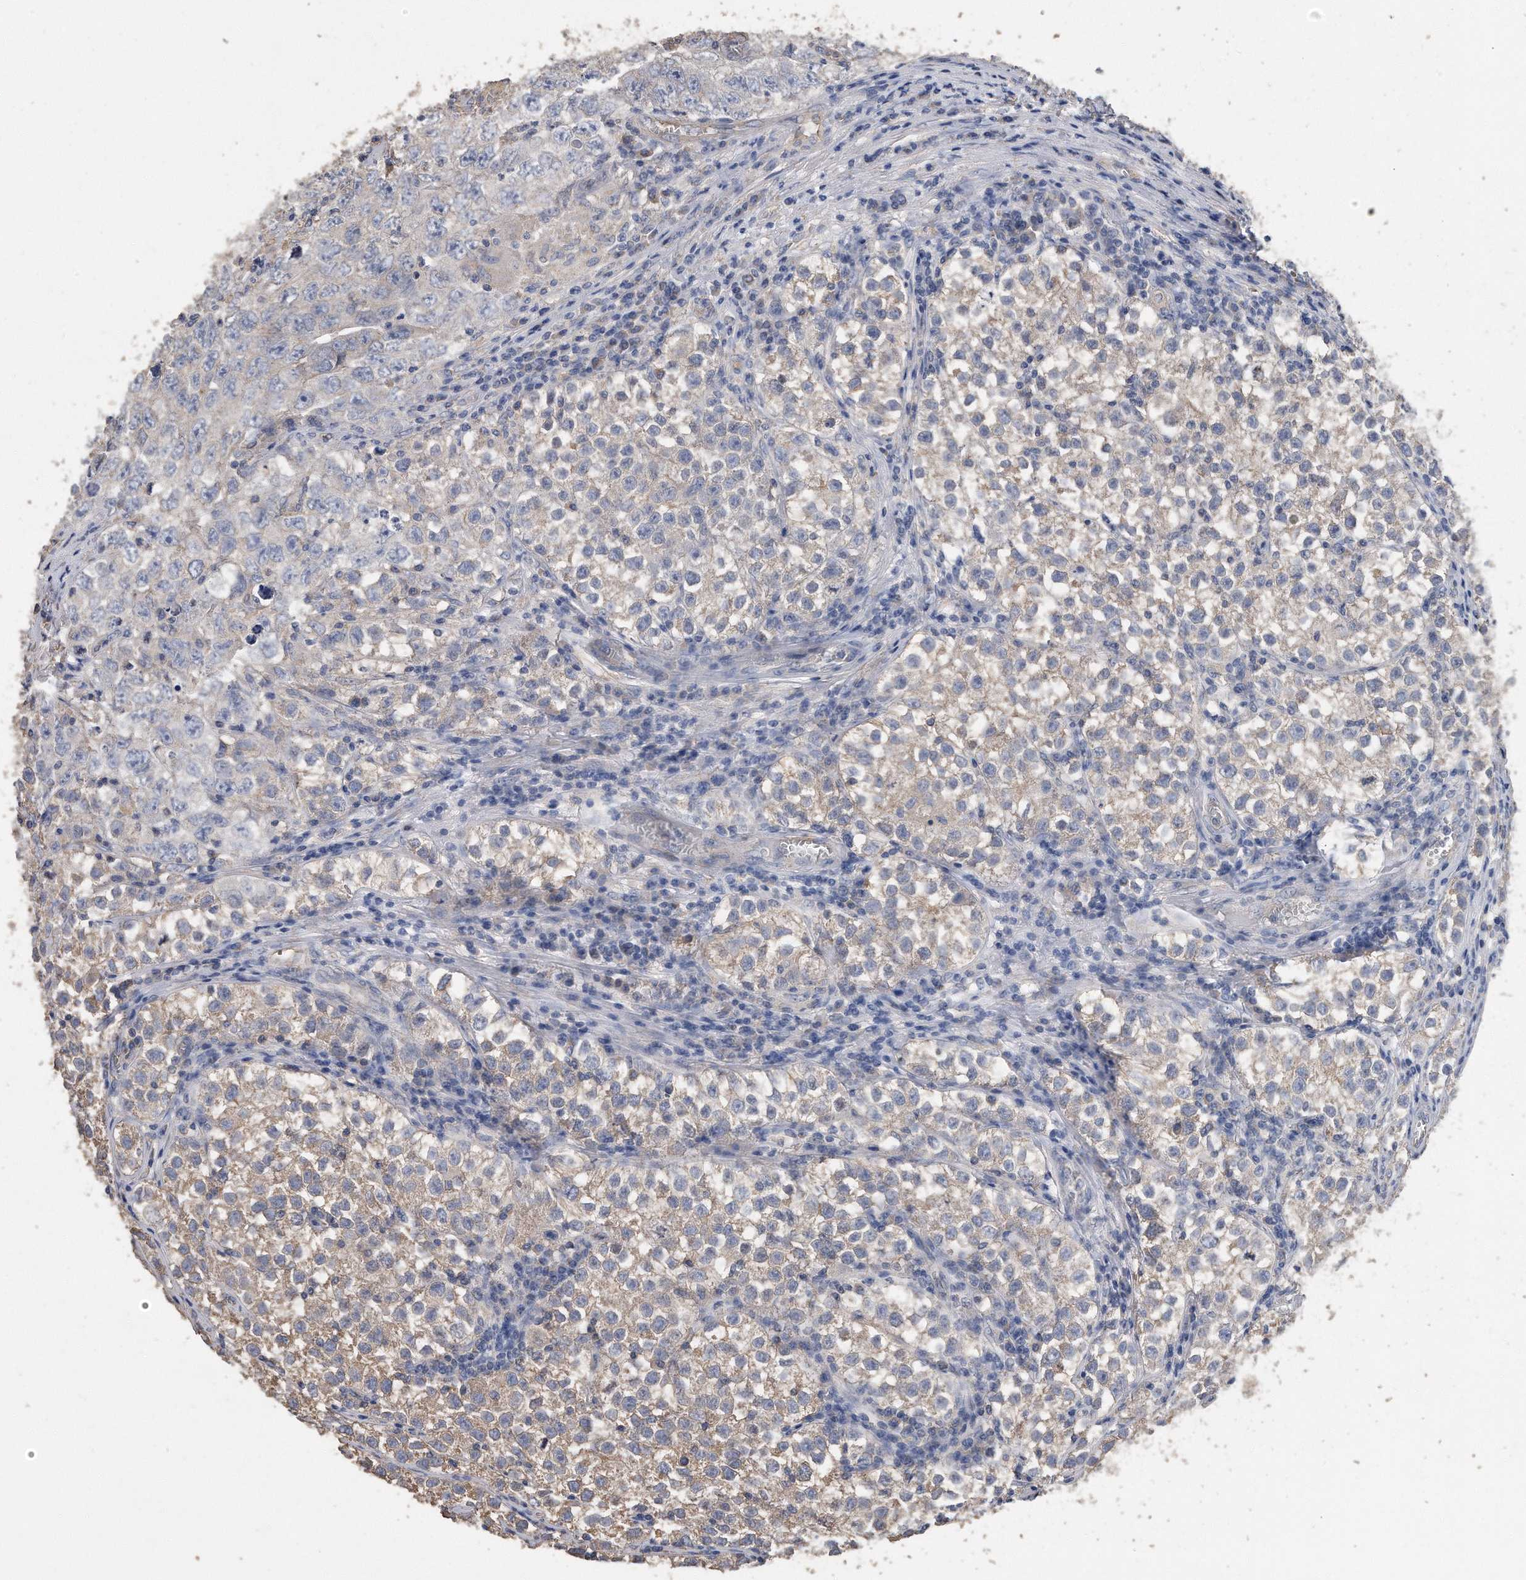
{"staining": {"intensity": "weak", "quantity": "<25%", "location": "cytoplasmic/membranous"}, "tissue": "testis cancer", "cell_type": "Tumor cells", "image_type": "cancer", "snomed": [{"axis": "morphology", "description": "Seminoma, NOS"}, {"axis": "morphology", "description": "Carcinoma, Embryonal, NOS"}, {"axis": "topography", "description": "Testis"}], "caption": "DAB immunohistochemical staining of human seminoma (testis) displays no significant positivity in tumor cells.", "gene": "CDCP1", "patient": {"sex": "male", "age": 43}}